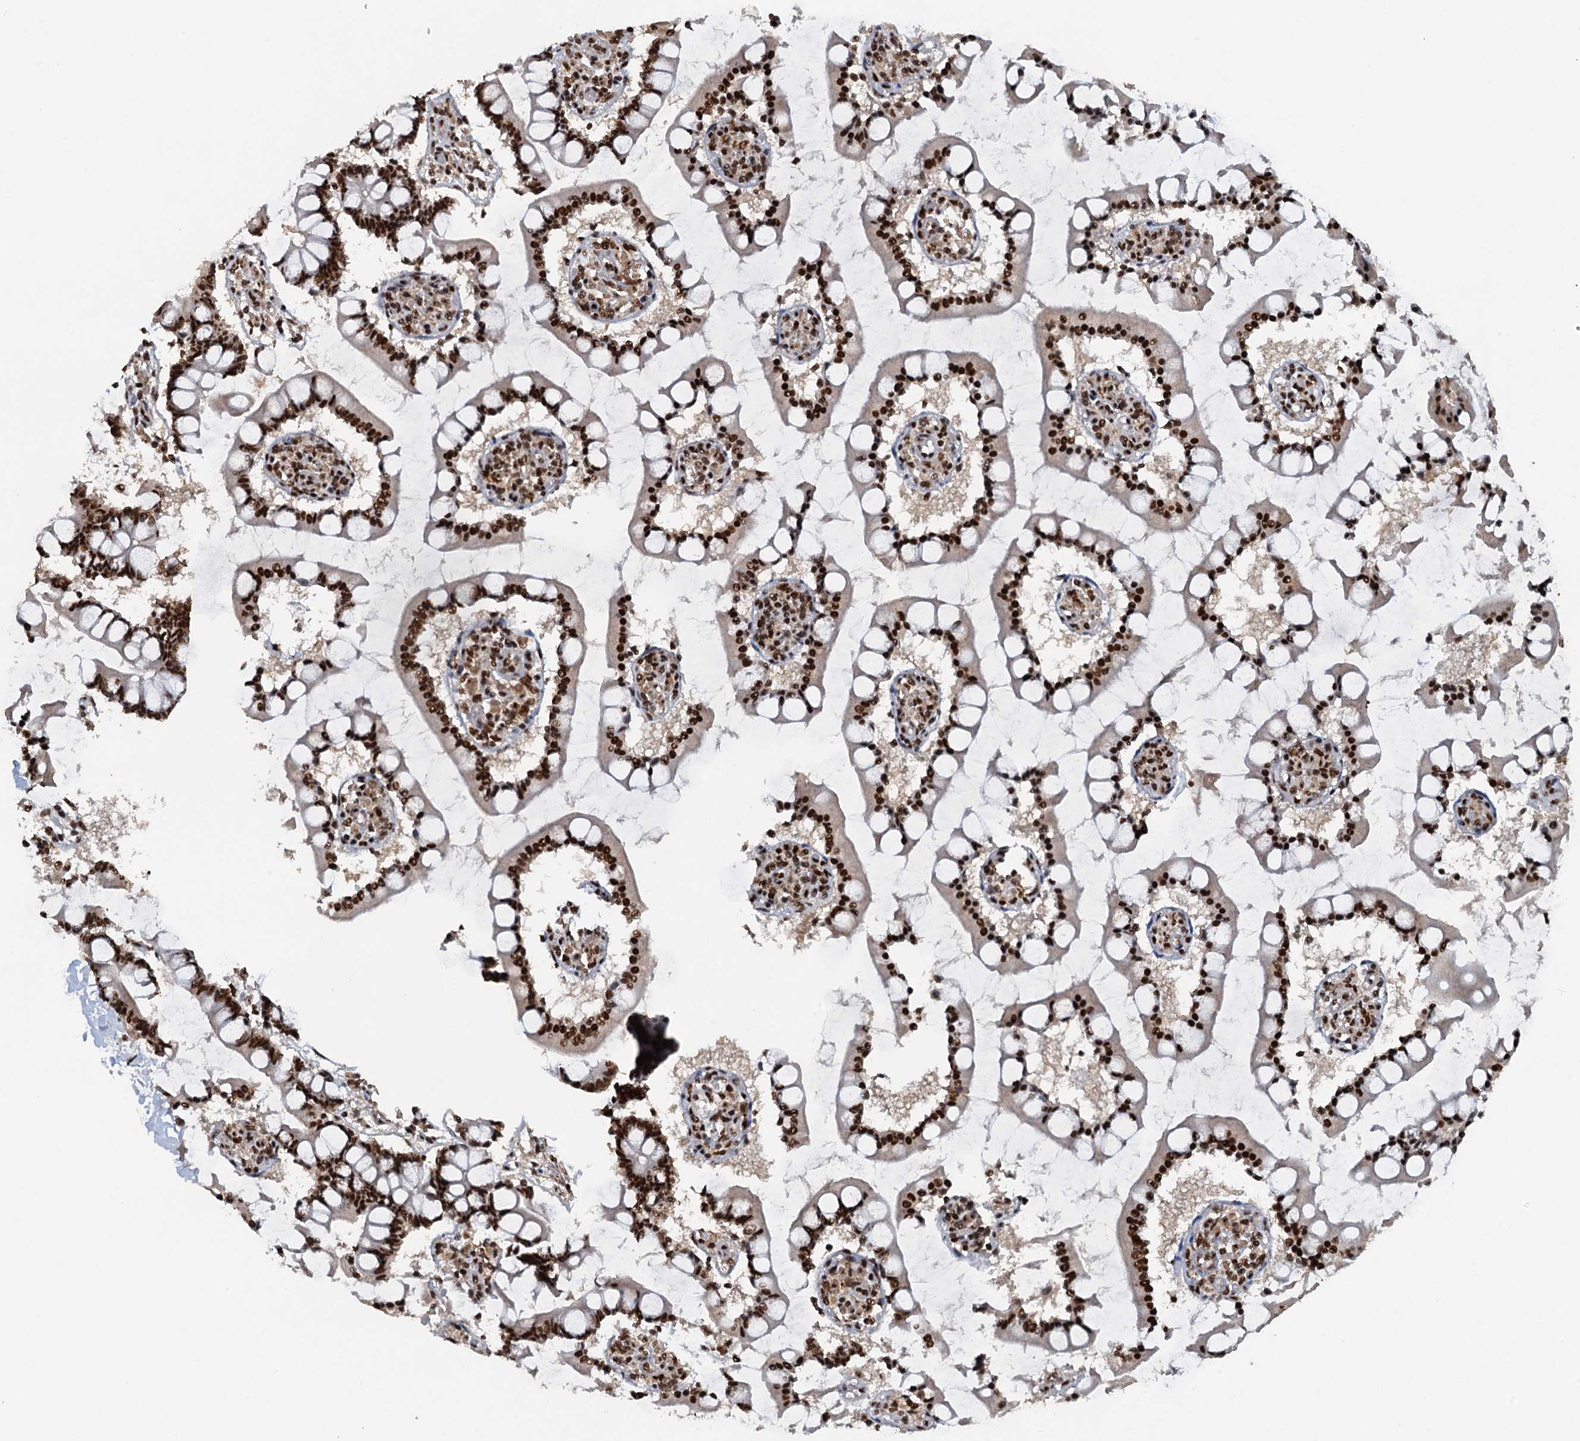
{"staining": {"intensity": "strong", "quantity": ">75%", "location": "nuclear"}, "tissue": "small intestine", "cell_type": "Glandular cells", "image_type": "normal", "snomed": [{"axis": "morphology", "description": "Normal tissue, NOS"}, {"axis": "topography", "description": "Small intestine"}], "caption": "This histopathology image demonstrates unremarkable small intestine stained with immunohistochemistry (IHC) to label a protein in brown. The nuclear of glandular cells show strong positivity for the protein. Nuclei are counter-stained blue.", "gene": "ZC3H18", "patient": {"sex": "male", "age": 52}}